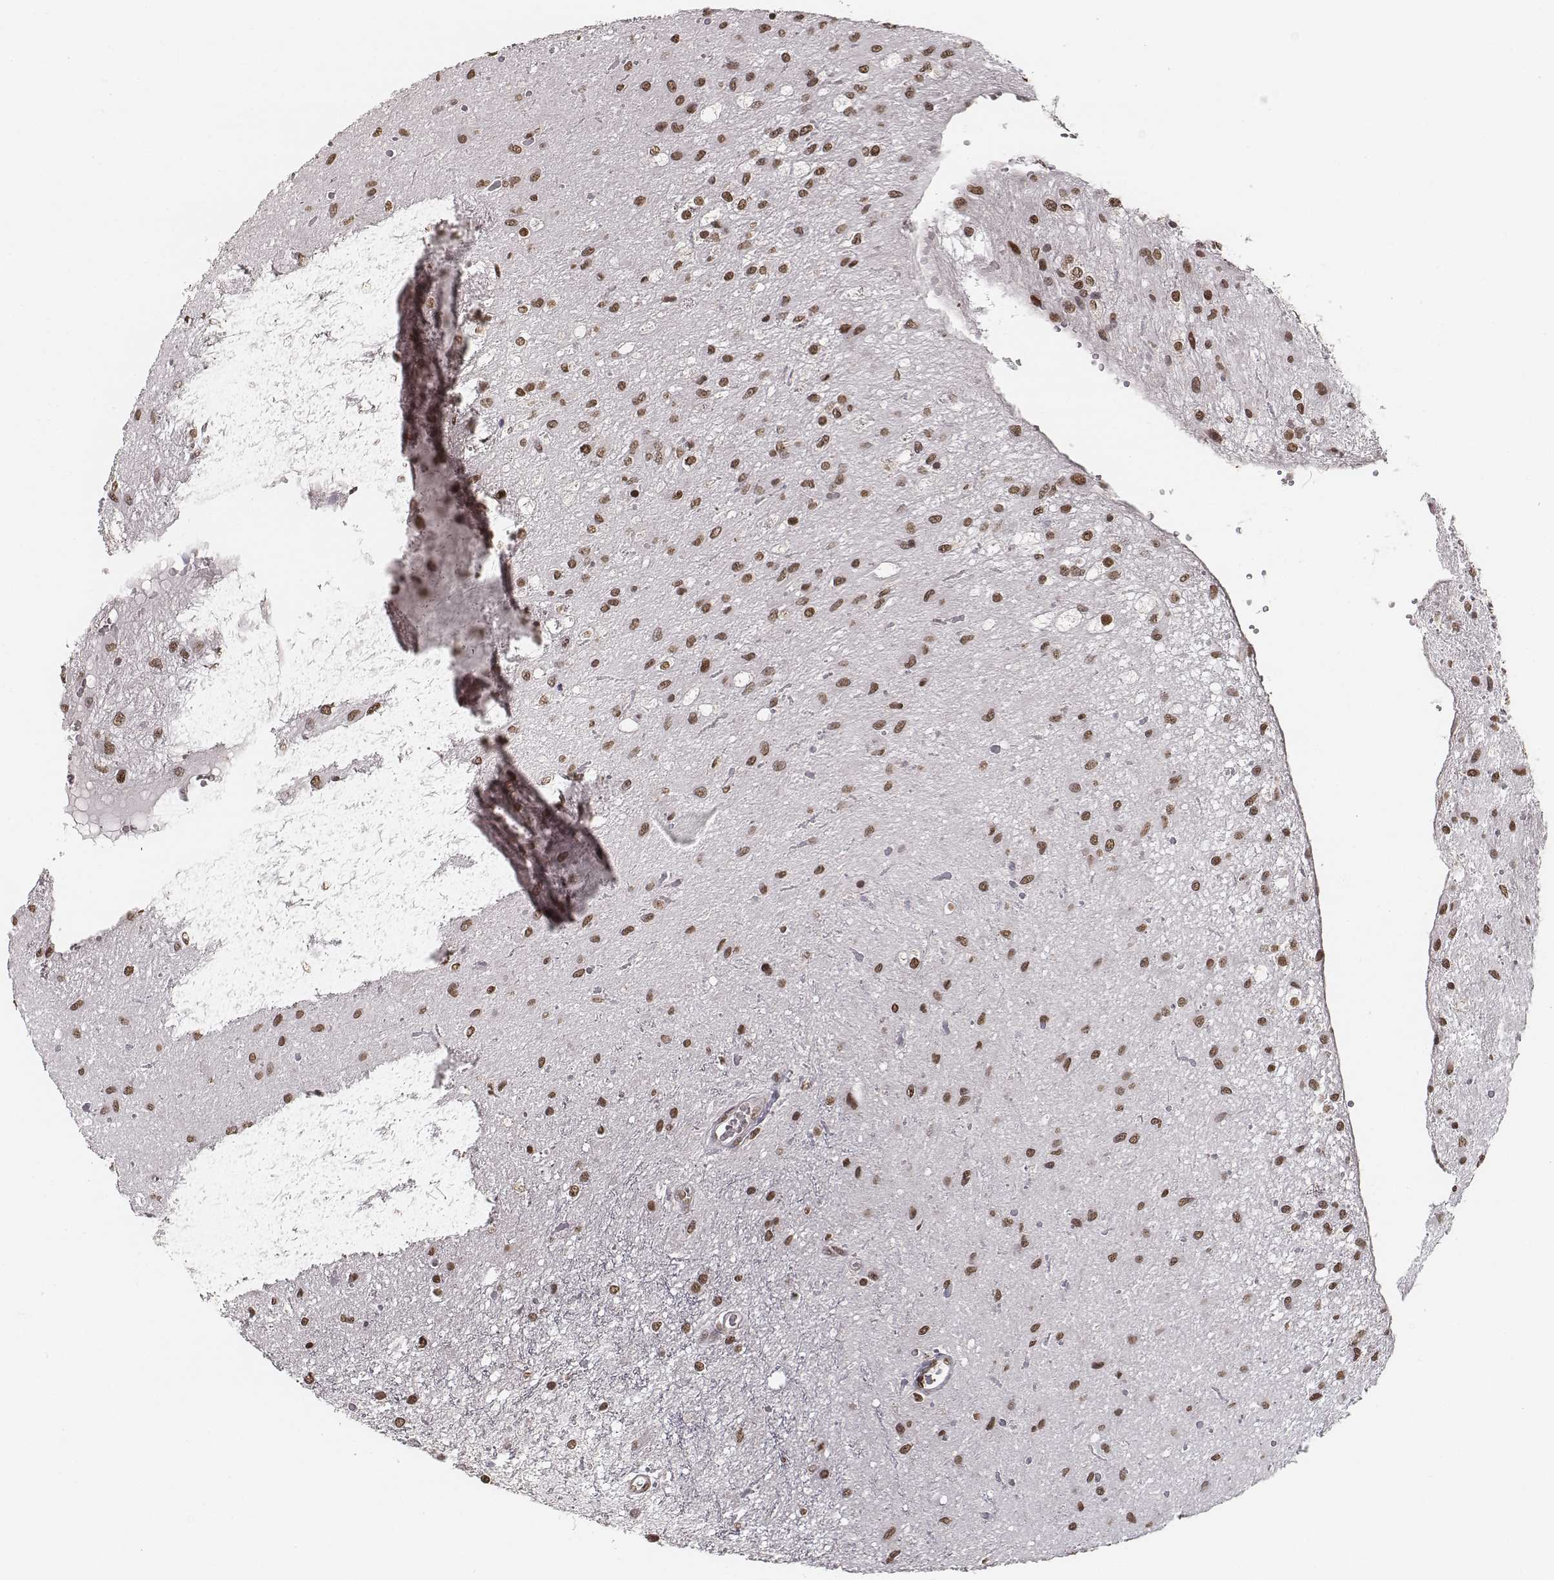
{"staining": {"intensity": "moderate", "quantity": ">75%", "location": "nuclear"}, "tissue": "glioma", "cell_type": "Tumor cells", "image_type": "cancer", "snomed": [{"axis": "morphology", "description": "Glioma, malignant, Low grade"}, {"axis": "topography", "description": "Cerebellum"}], "caption": "Human glioma stained for a protein (brown) demonstrates moderate nuclear positive expression in approximately >75% of tumor cells.", "gene": "HMGA2", "patient": {"sex": "female", "age": 14}}